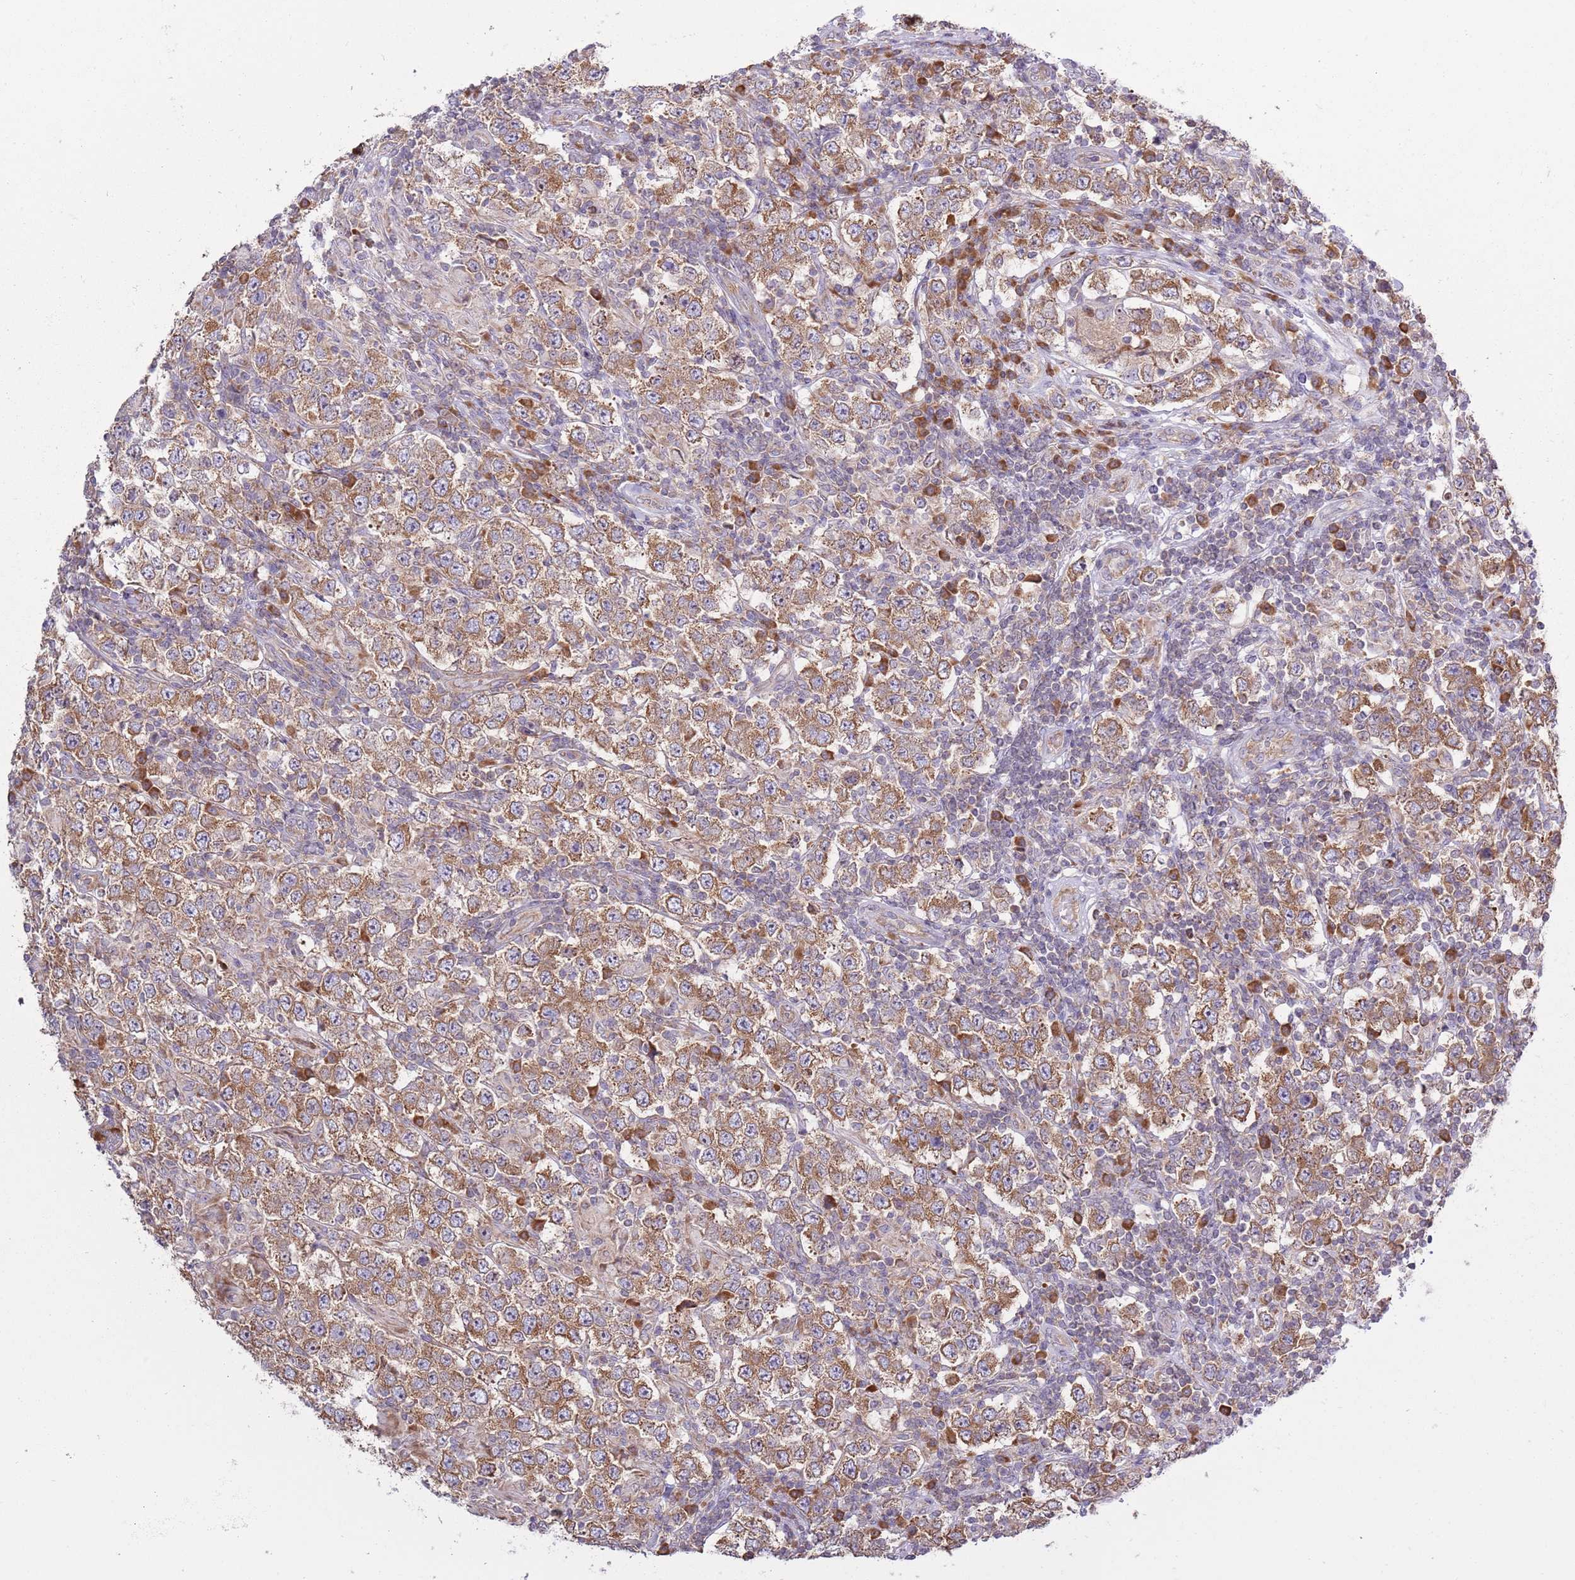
{"staining": {"intensity": "moderate", "quantity": ">75%", "location": "cytoplasmic/membranous"}, "tissue": "testis cancer", "cell_type": "Tumor cells", "image_type": "cancer", "snomed": [{"axis": "morphology", "description": "Normal tissue, NOS"}, {"axis": "morphology", "description": "Urothelial carcinoma, High grade"}, {"axis": "morphology", "description": "Seminoma, NOS"}, {"axis": "morphology", "description": "Carcinoma, Embryonal, NOS"}, {"axis": "topography", "description": "Urinary bladder"}, {"axis": "topography", "description": "Testis"}], "caption": "Seminoma (testis) stained with immunohistochemistry demonstrates moderate cytoplasmic/membranous expression in about >75% of tumor cells.", "gene": "RPL17-C18orf32", "patient": {"sex": "male", "age": 41}}